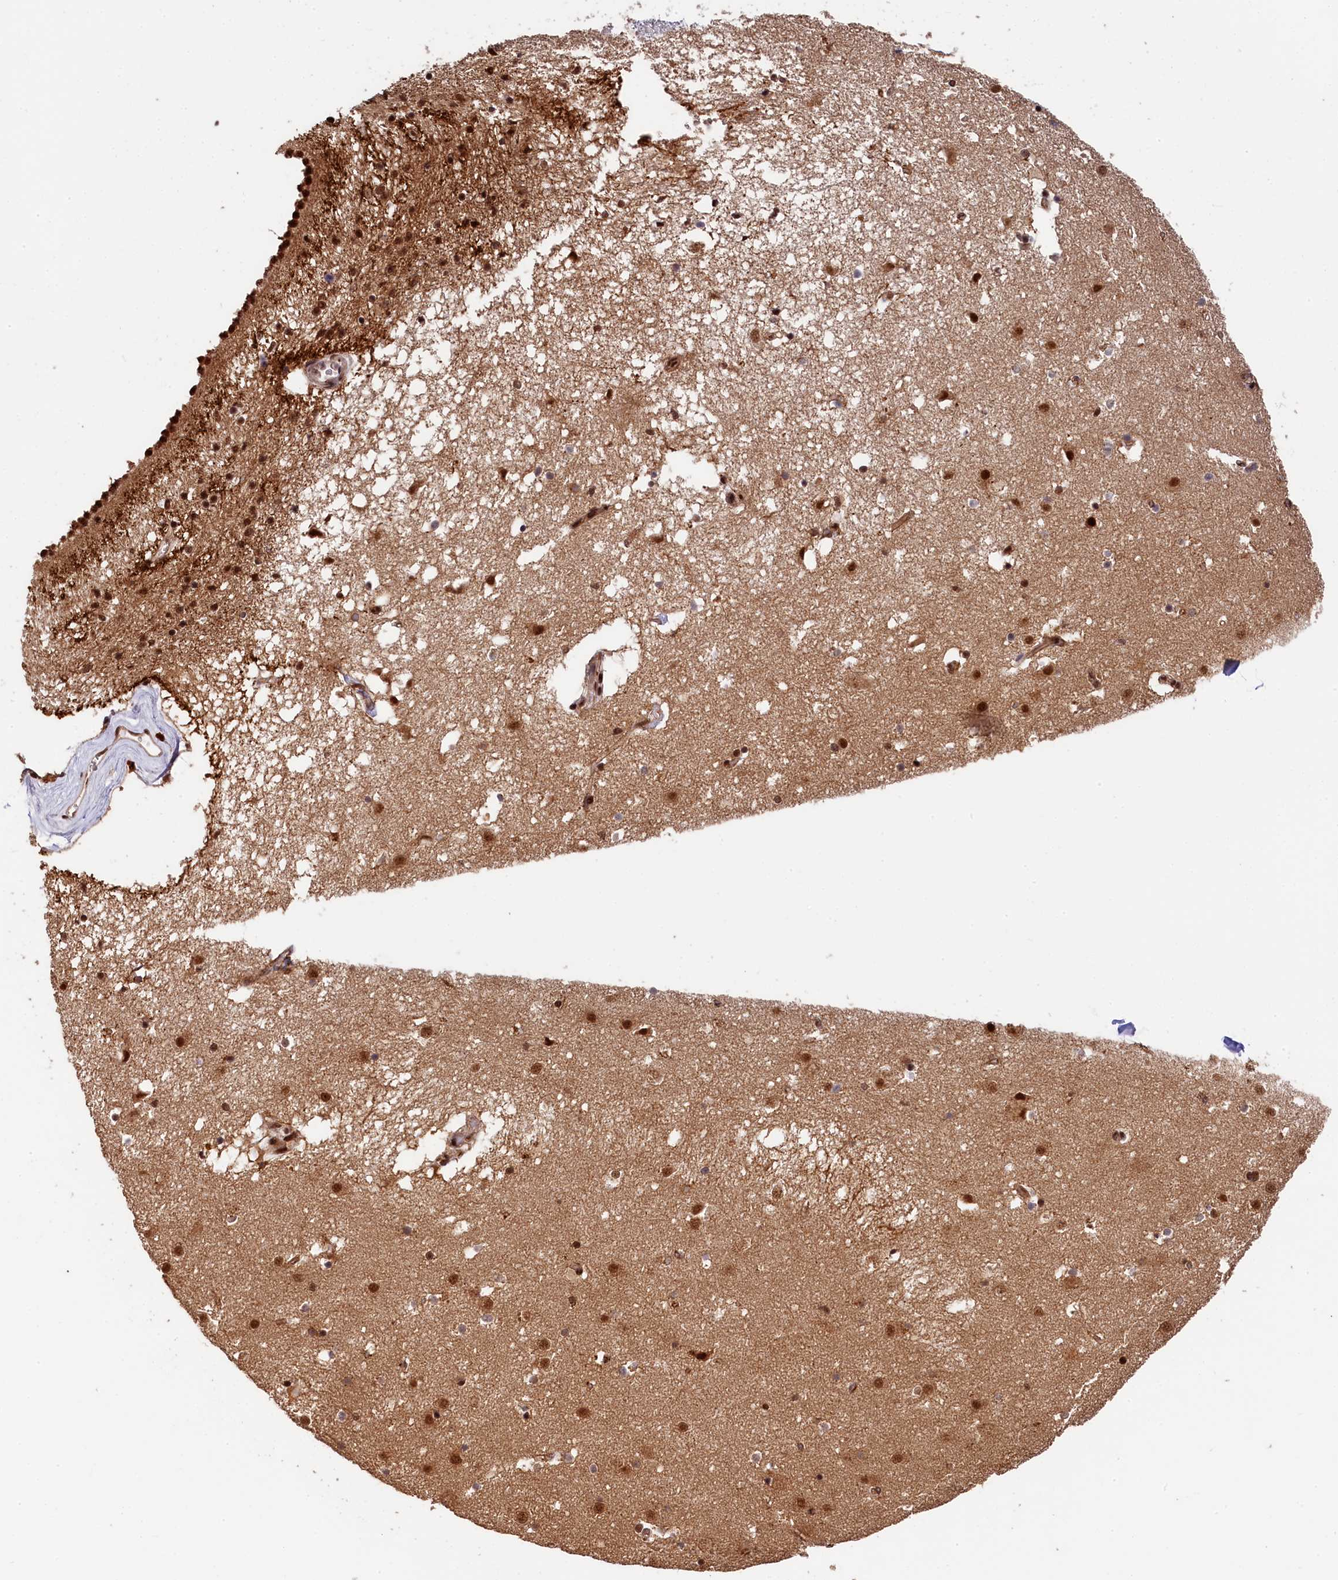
{"staining": {"intensity": "strong", "quantity": "25%-75%", "location": "nuclear"}, "tissue": "caudate", "cell_type": "Glial cells", "image_type": "normal", "snomed": [{"axis": "morphology", "description": "Normal tissue, NOS"}, {"axis": "topography", "description": "Lateral ventricle wall"}], "caption": "Strong nuclear staining is present in about 25%-75% of glial cells in unremarkable caudate.", "gene": "ADIG", "patient": {"sex": "male", "age": 70}}